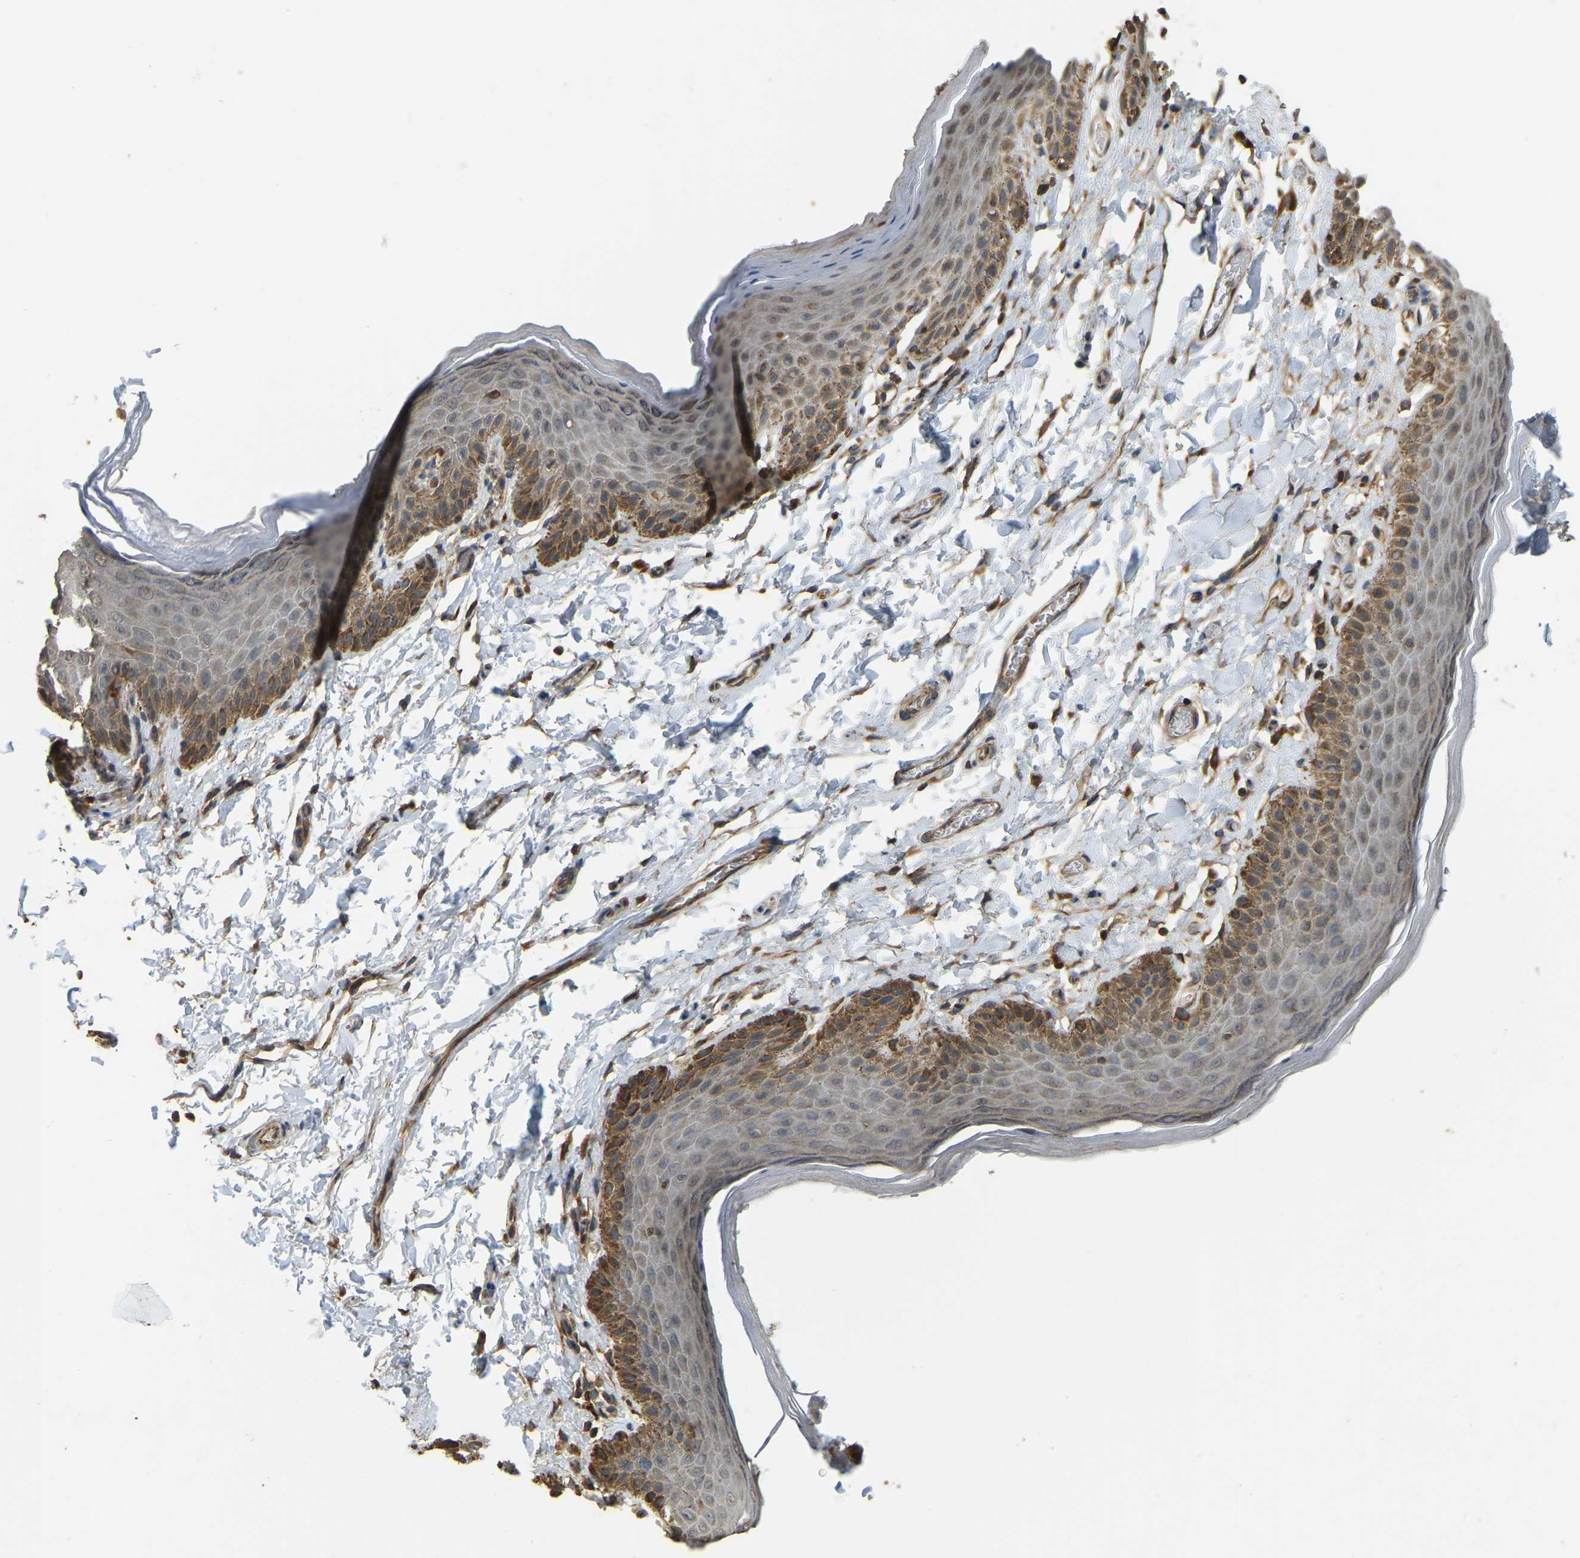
{"staining": {"intensity": "moderate", "quantity": "25%-75%", "location": "cytoplasmic/membranous"}, "tissue": "skin", "cell_type": "Epidermal cells", "image_type": "normal", "snomed": [{"axis": "morphology", "description": "Normal tissue, NOS"}, {"axis": "topography", "description": "Anal"}], "caption": "Approximately 25%-75% of epidermal cells in benign skin demonstrate moderate cytoplasmic/membranous protein staining as visualized by brown immunohistochemical staining.", "gene": "GNG2", "patient": {"sex": "male", "age": 44}}